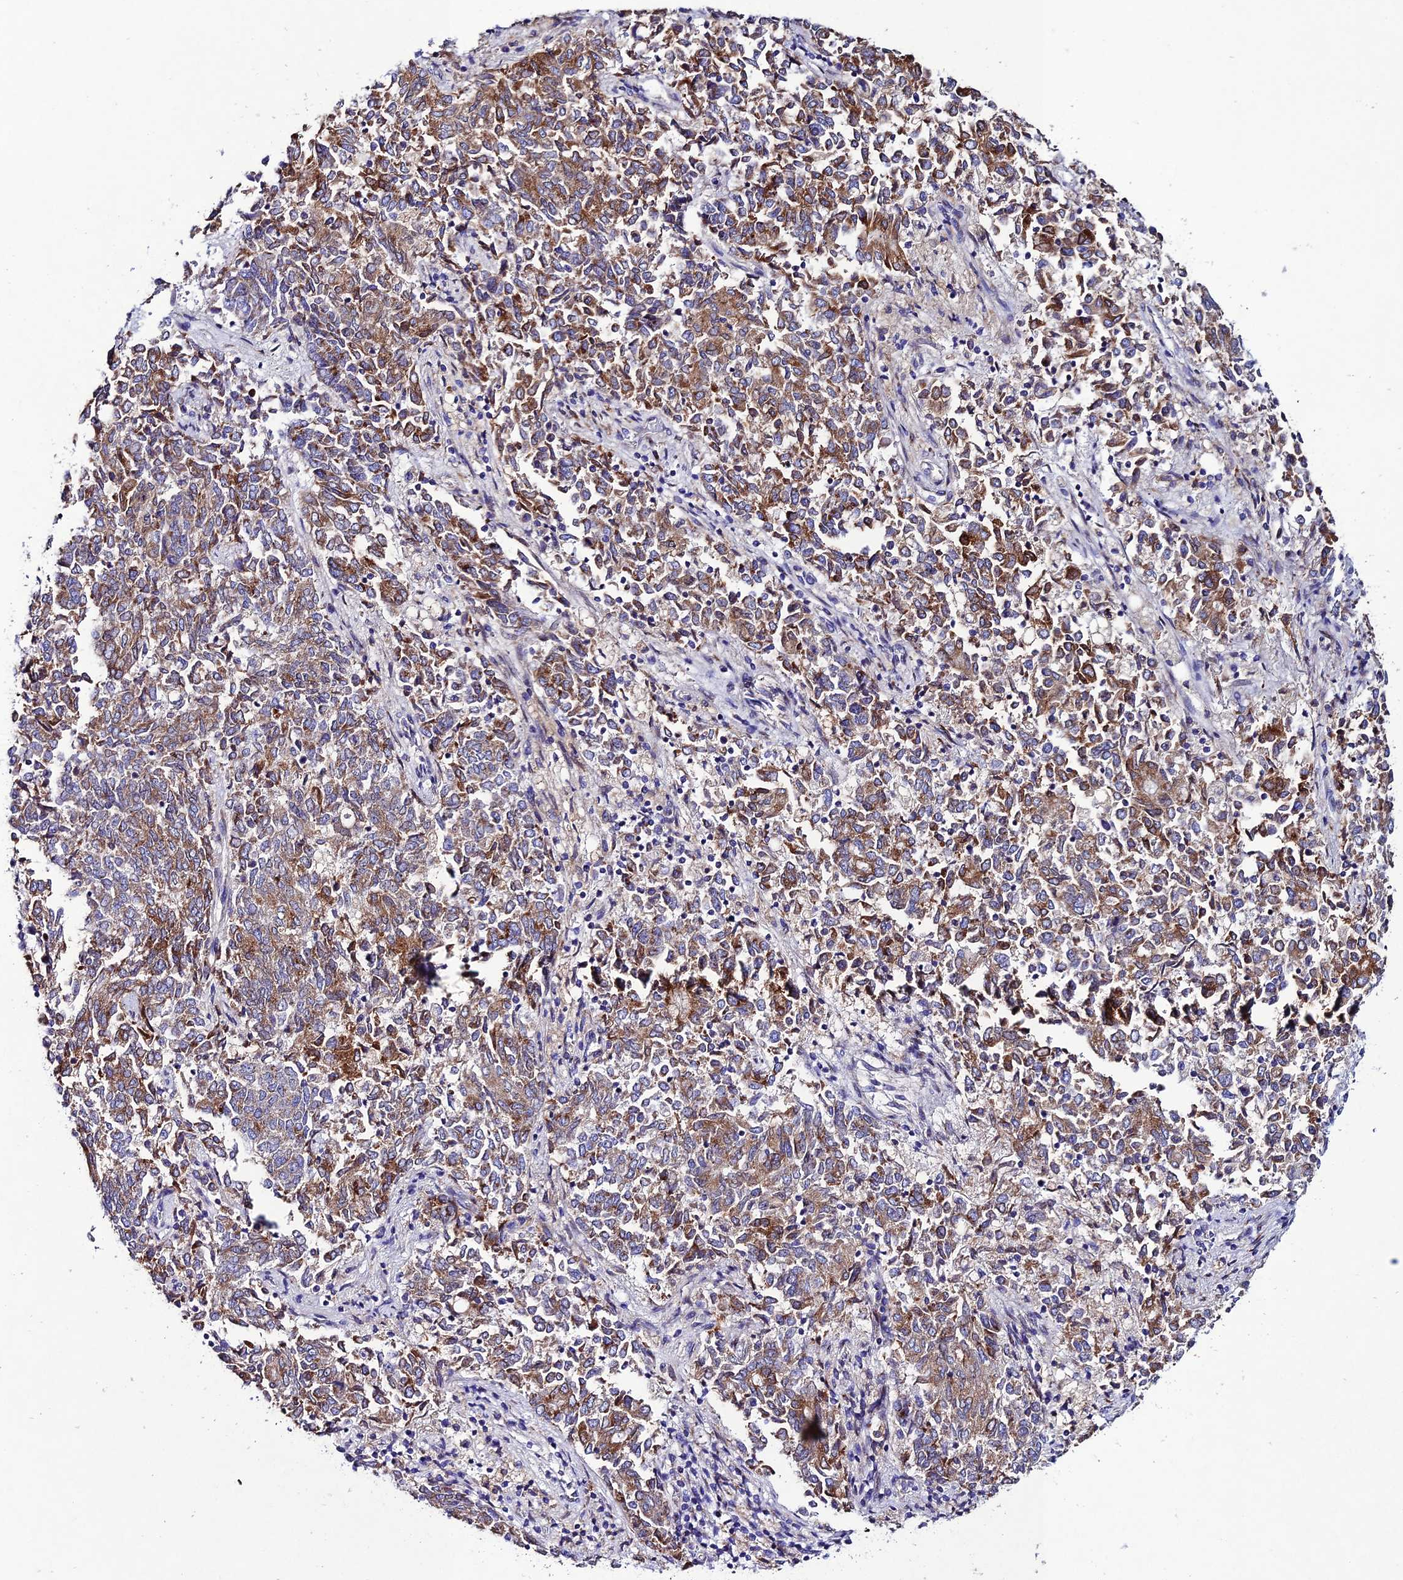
{"staining": {"intensity": "moderate", "quantity": ">75%", "location": "cytoplasmic/membranous"}, "tissue": "endometrial cancer", "cell_type": "Tumor cells", "image_type": "cancer", "snomed": [{"axis": "morphology", "description": "Adenocarcinoma, NOS"}, {"axis": "topography", "description": "Endometrium"}], "caption": "Tumor cells reveal medium levels of moderate cytoplasmic/membranous expression in about >75% of cells in endometrial cancer. The protein of interest is stained brown, and the nuclei are stained in blue (DAB (3,3'-diaminobenzidine) IHC with brightfield microscopy, high magnification).", "gene": "OR51Q1", "patient": {"sex": "female", "age": 80}}